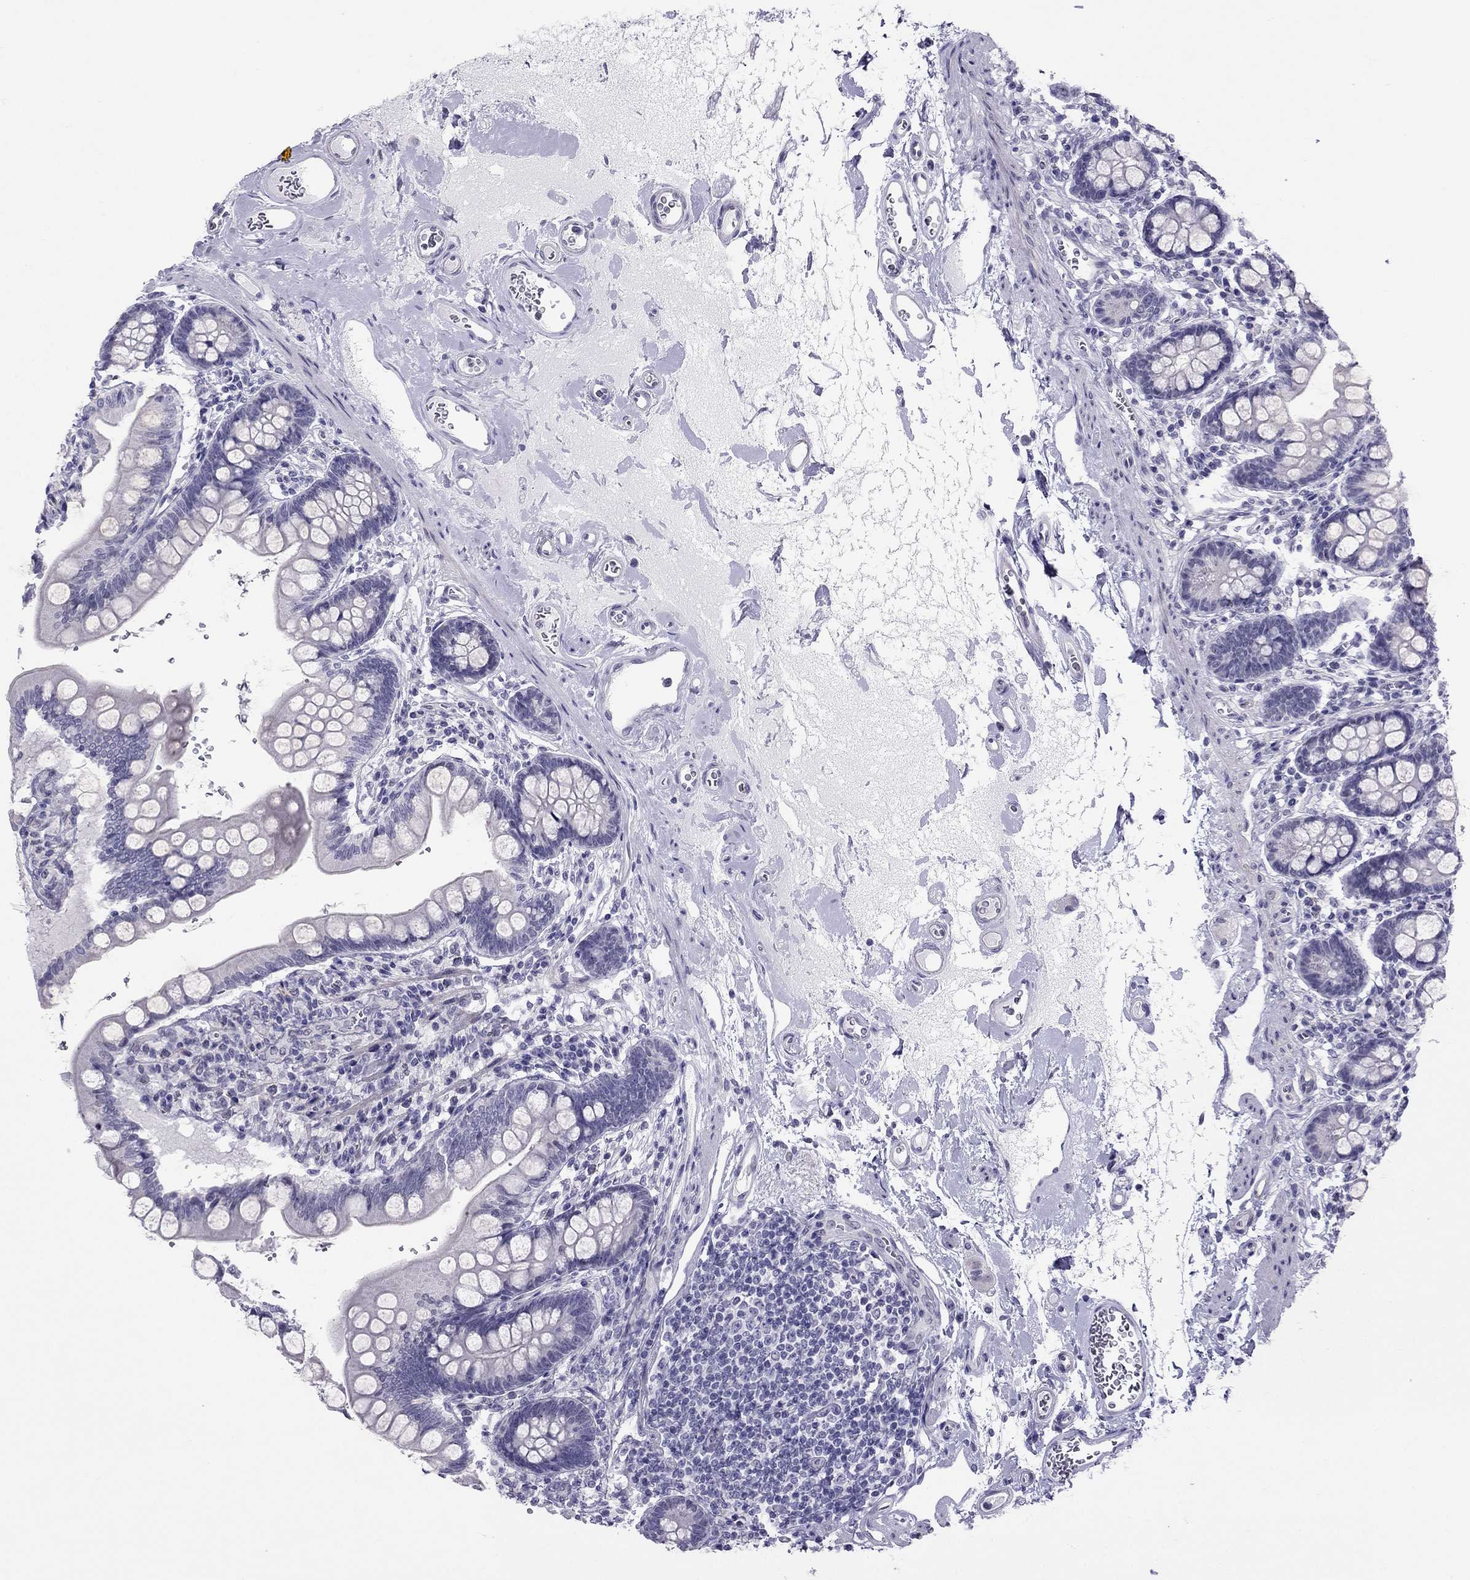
{"staining": {"intensity": "negative", "quantity": "none", "location": "none"}, "tissue": "small intestine", "cell_type": "Glandular cells", "image_type": "normal", "snomed": [{"axis": "morphology", "description": "Normal tissue, NOS"}, {"axis": "topography", "description": "Small intestine"}], "caption": "An image of small intestine stained for a protein displays no brown staining in glandular cells. (Immunohistochemistry, brightfield microscopy, high magnification).", "gene": "CROCC2", "patient": {"sex": "female", "age": 56}}